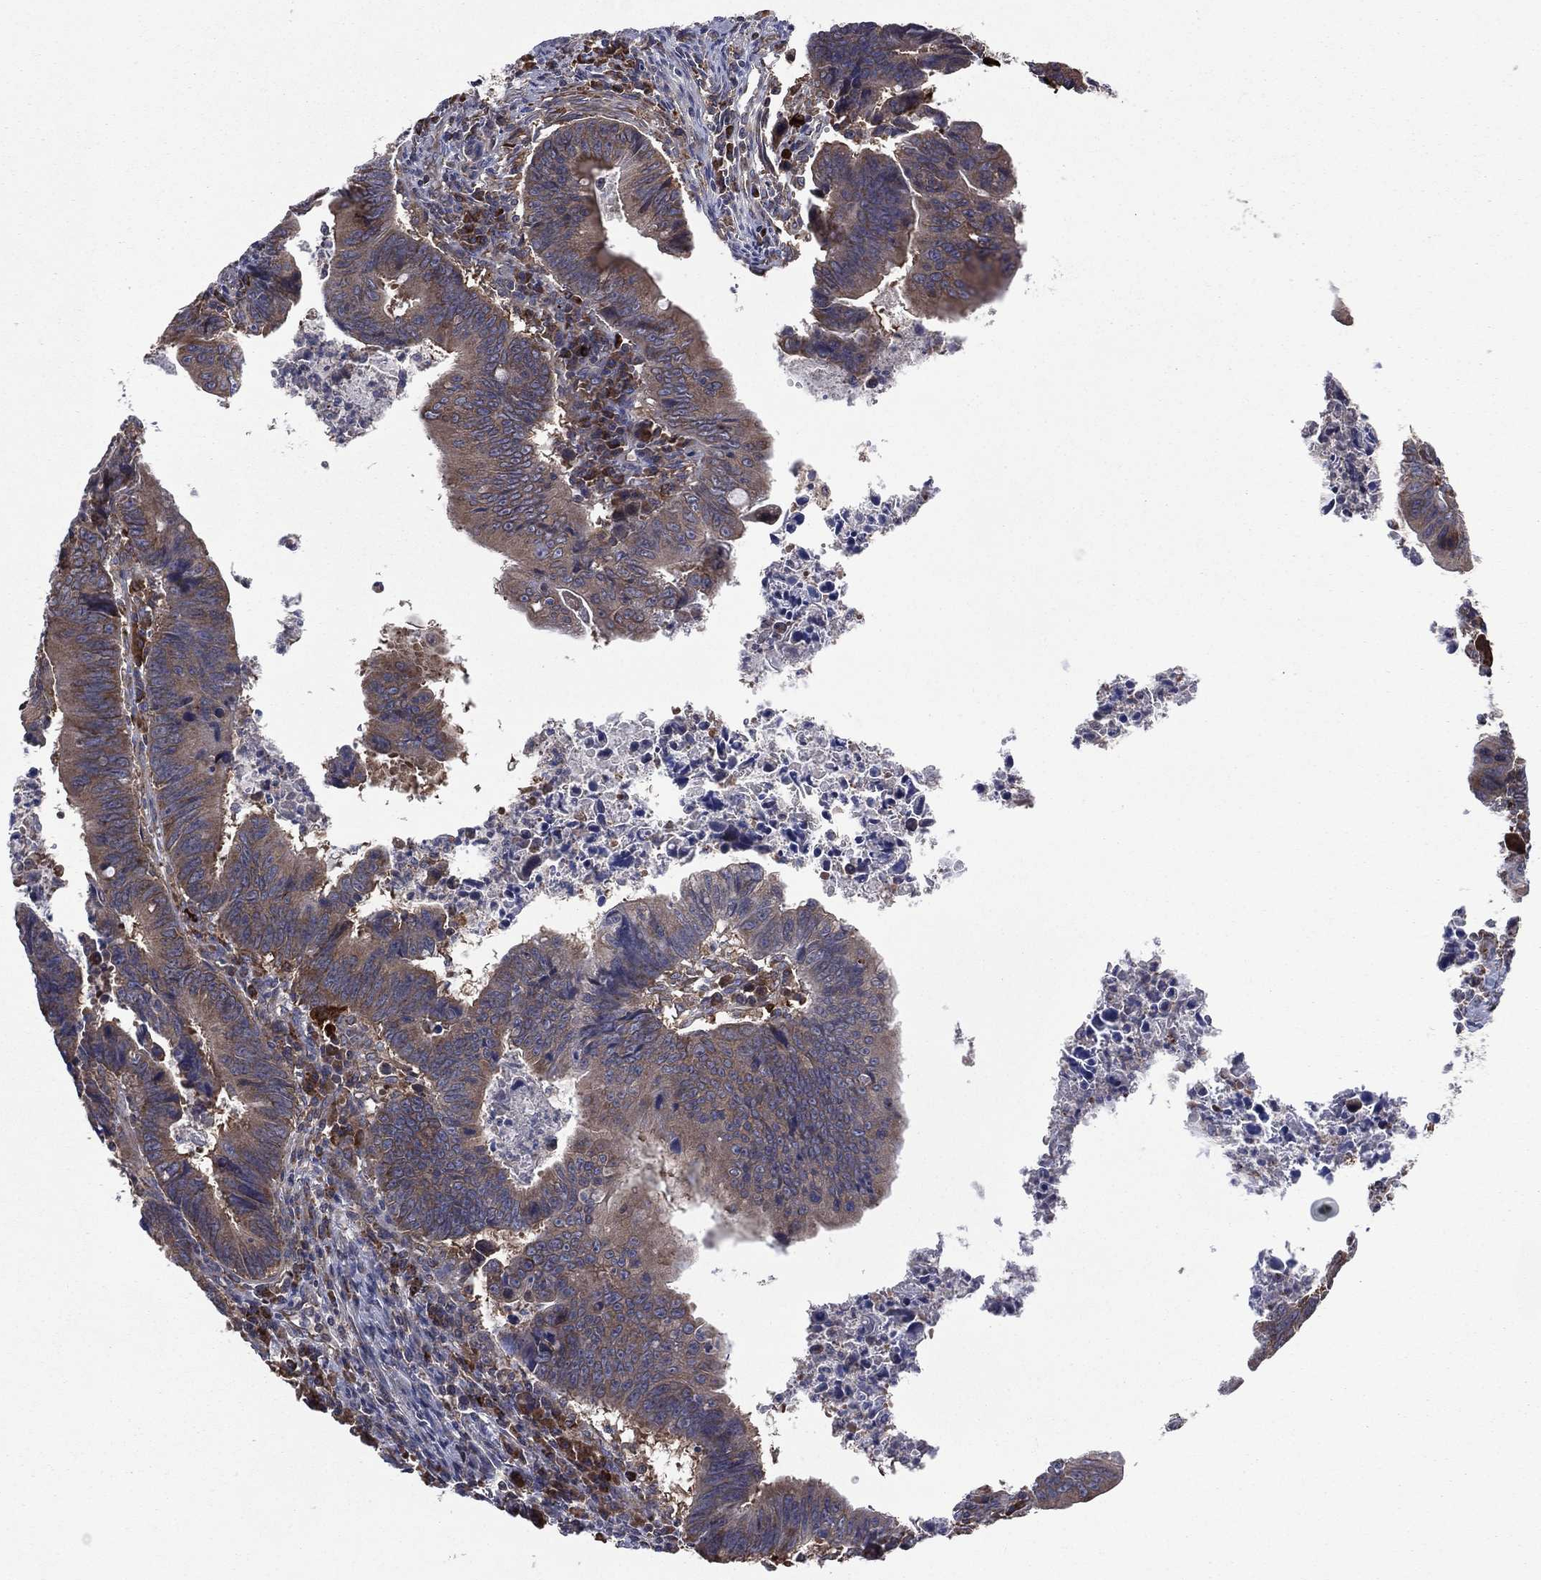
{"staining": {"intensity": "weak", "quantity": ">75%", "location": "cytoplasmic/membranous"}, "tissue": "colorectal cancer", "cell_type": "Tumor cells", "image_type": "cancer", "snomed": [{"axis": "morphology", "description": "Adenocarcinoma, NOS"}, {"axis": "topography", "description": "Colon"}], "caption": "Immunohistochemistry image of human adenocarcinoma (colorectal) stained for a protein (brown), which reveals low levels of weak cytoplasmic/membranous staining in approximately >75% of tumor cells.", "gene": "C2orf76", "patient": {"sex": "female", "age": 87}}